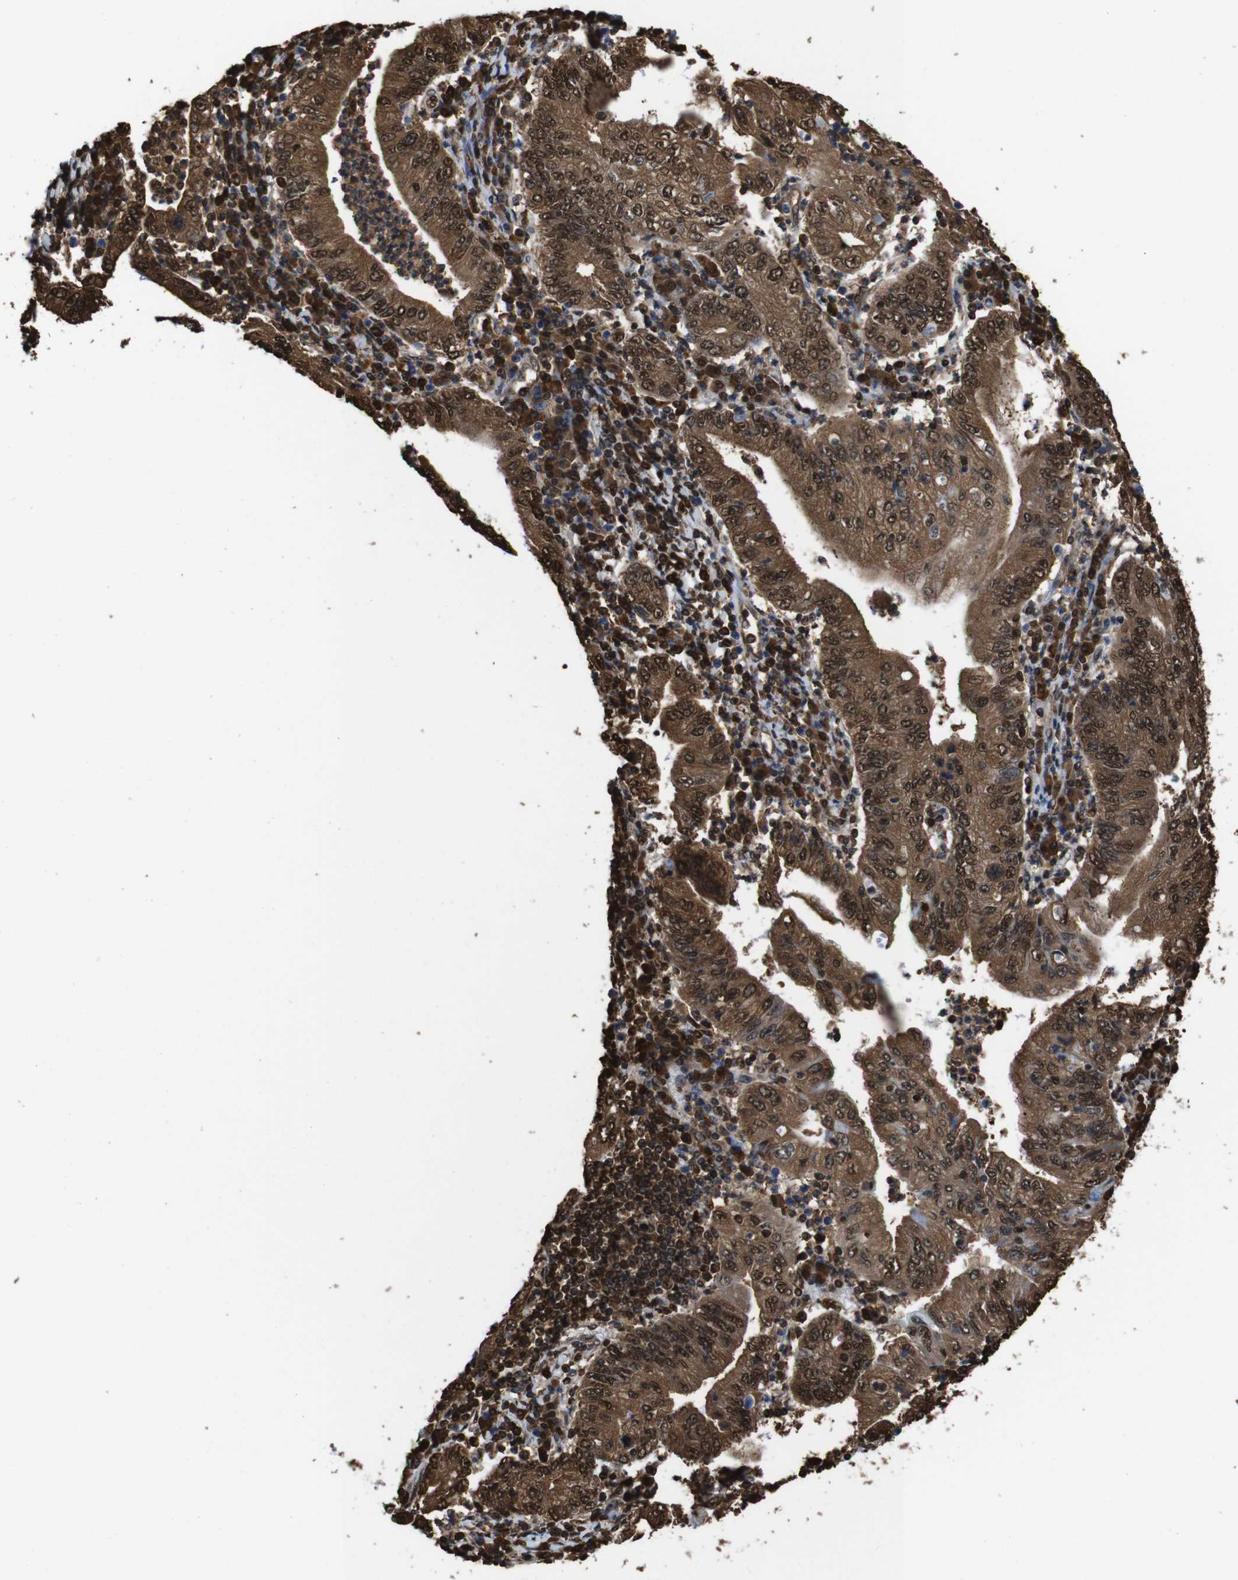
{"staining": {"intensity": "strong", "quantity": ">75%", "location": "cytoplasmic/membranous,nuclear"}, "tissue": "stomach cancer", "cell_type": "Tumor cells", "image_type": "cancer", "snomed": [{"axis": "morphology", "description": "Normal tissue, NOS"}, {"axis": "morphology", "description": "Adenocarcinoma, NOS"}, {"axis": "topography", "description": "Esophagus"}, {"axis": "topography", "description": "Stomach, upper"}, {"axis": "topography", "description": "Peripheral nerve tissue"}], "caption": "A high-resolution photomicrograph shows immunohistochemistry (IHC) staining of stomach cancer (adenocarcinoma), which demonstrates strong cytoplasmic/membranous and nuclear expression in approximately >75% of tumor cells.", "gene": "VCP", "patient": {"sex": "male", "age": 62}}